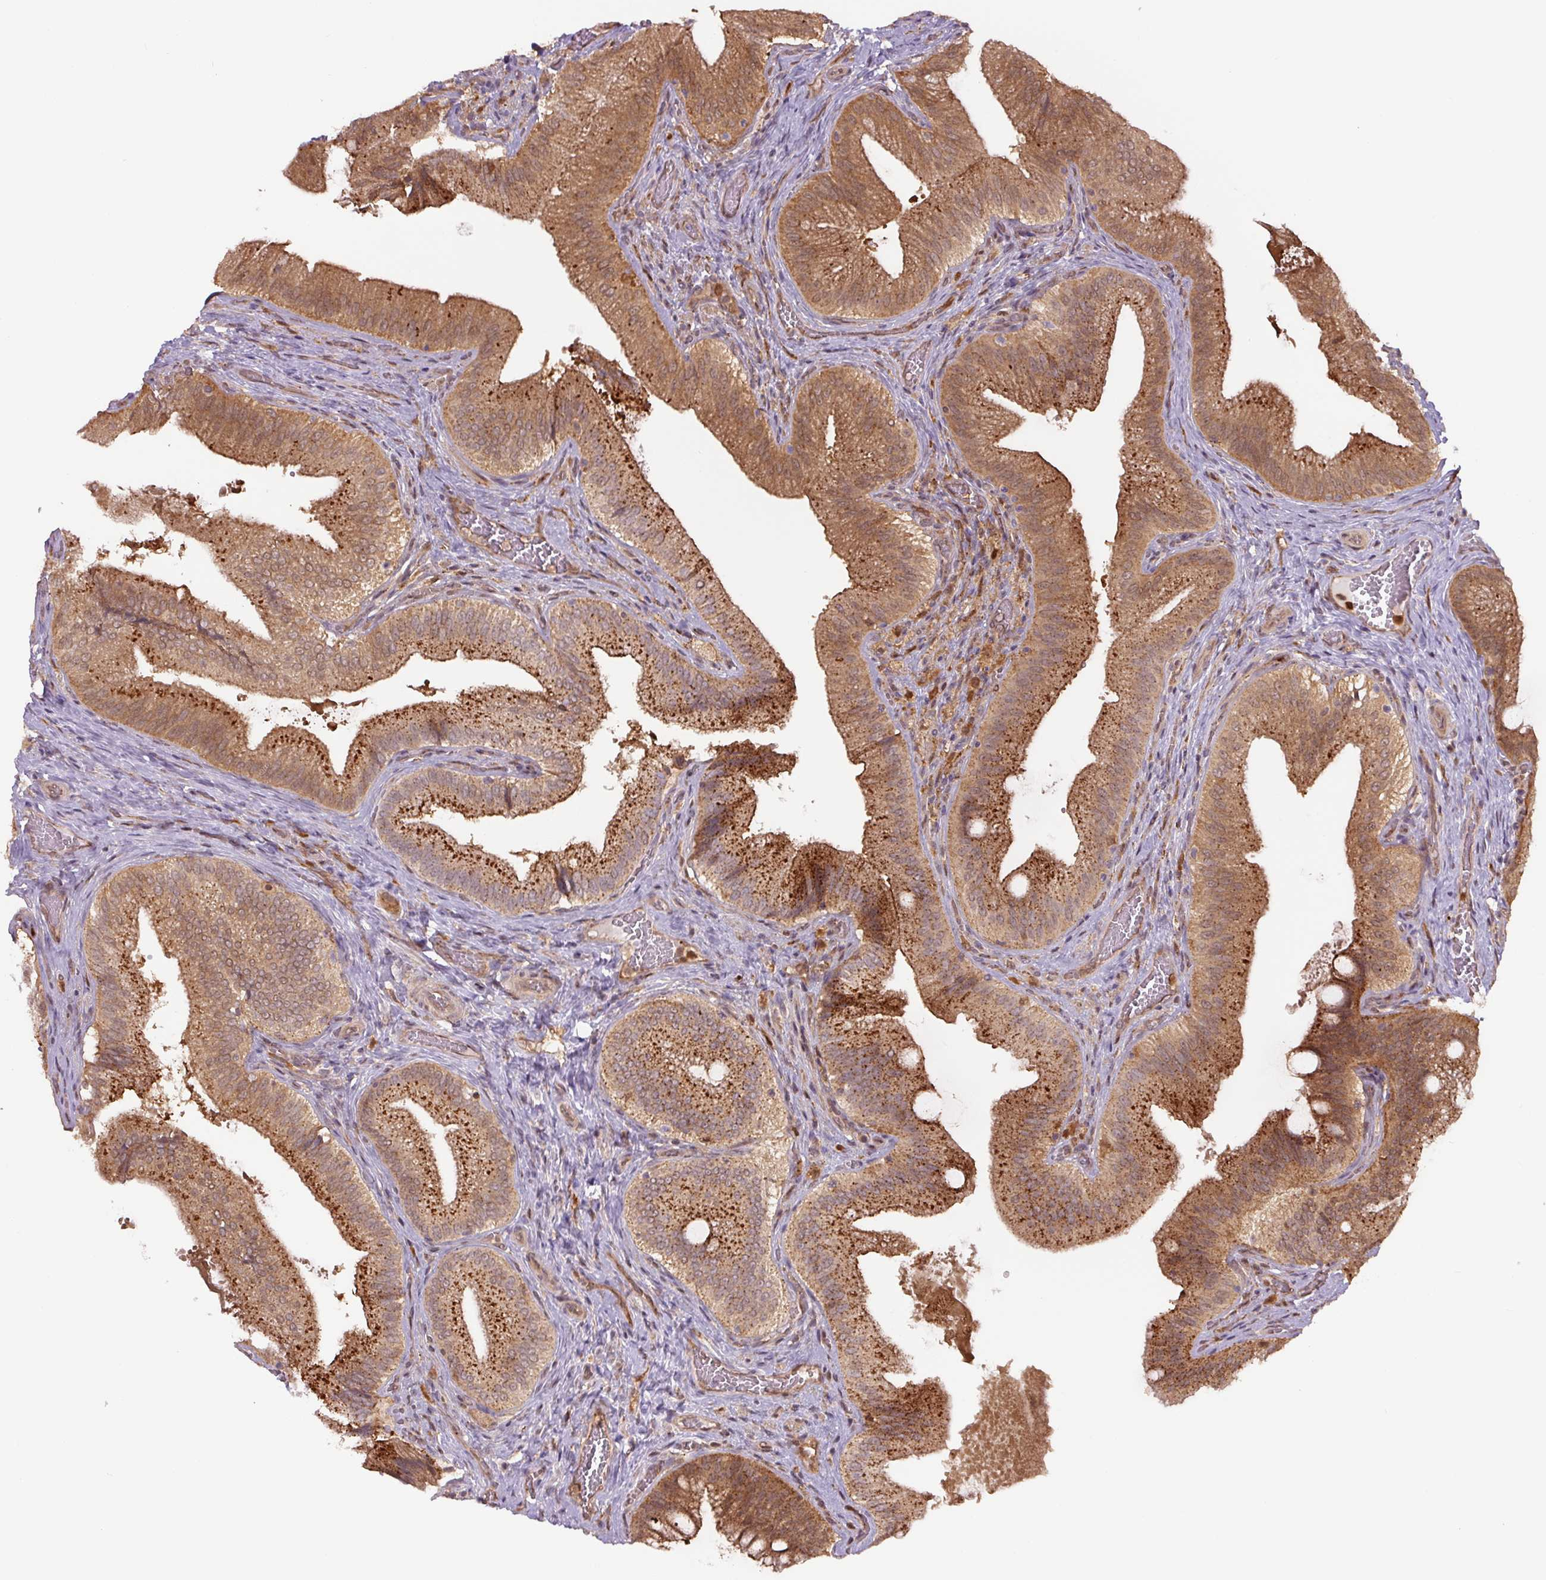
{"staining": {"intensity": "strong", "quantity": ">75%", "location": "cytoplasmic/membranous"}, "tissue": "gallbladder", "cell_type": "Glandular cells", "image_type": "normal", "snomed": [{"axis": "morphology", "description": "Normal tissue, NOS"}, {"axis": "topography", "description": "Gallbladder"}], "caption": "An immunohistochemistry (IHC) image of unremarkable tissue is shown. Protein staining in brown labels strong cytoplasmic/membranous positivity in gallbladder within glandular cells.", "gene": "ZSWIM7", "patient": {"sex": "male", "age": 17}}